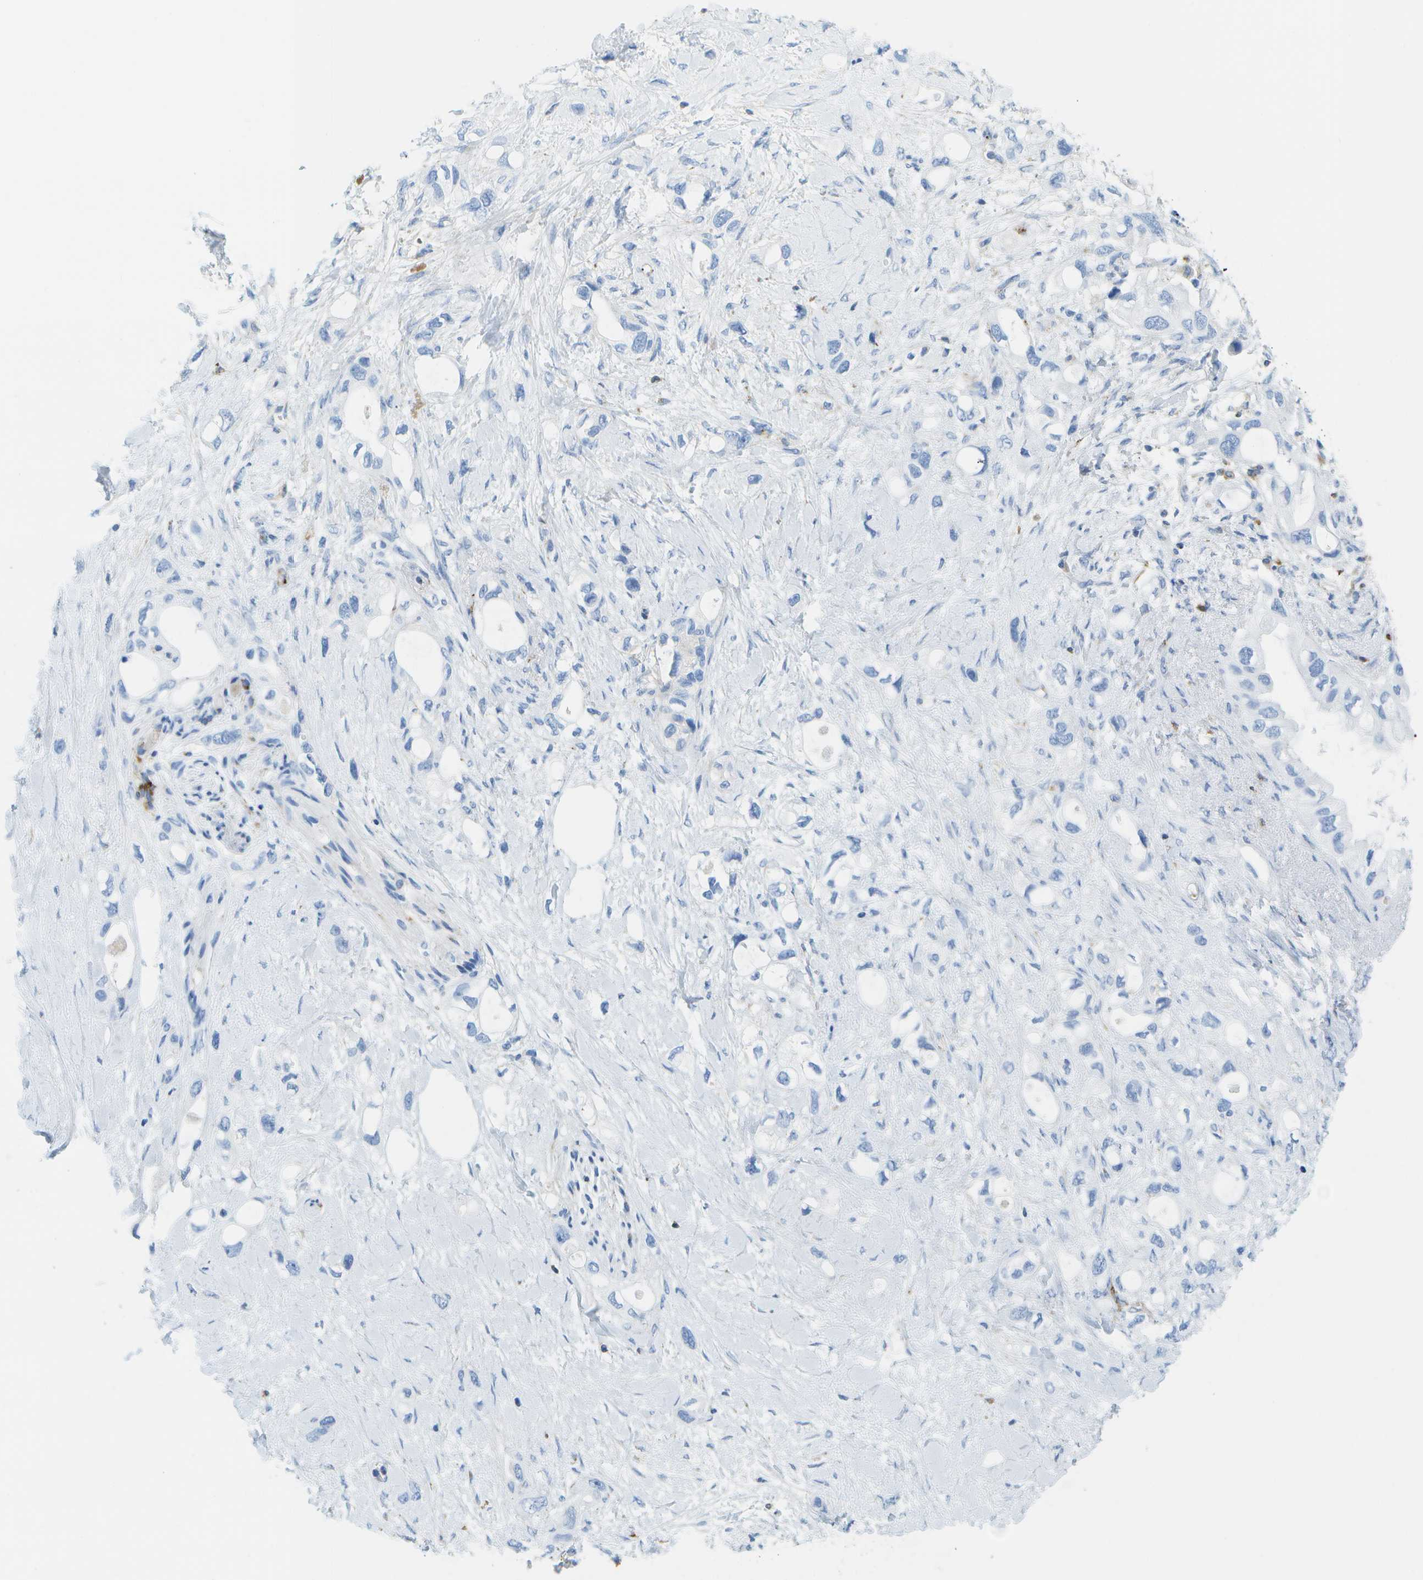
{"staining": {"intensity": "negative", "quantity": "none", "location": "none"}, "tissue": "pancreatic cancer", "cell_type": "Tumor cells", "image_type": "cancer", "snomed": [{"axis": "morphology", "description": "Adenocarcinoma, NOS"}, {"axis": "topography", "description": "Pancreas"}], "caption": "This image is of pancreatic cancer (adenocarcinoma) stained with immunohistochemistry (IHC) to label a protein in brown with the nuclei are counter-stained blue. There is no staining in tumor cells. (Brightfield microscopy of DAB immunohistochemistry at high magnification).", "gene": "PRCP", "patient": {"sex": "female", "age": 56}}